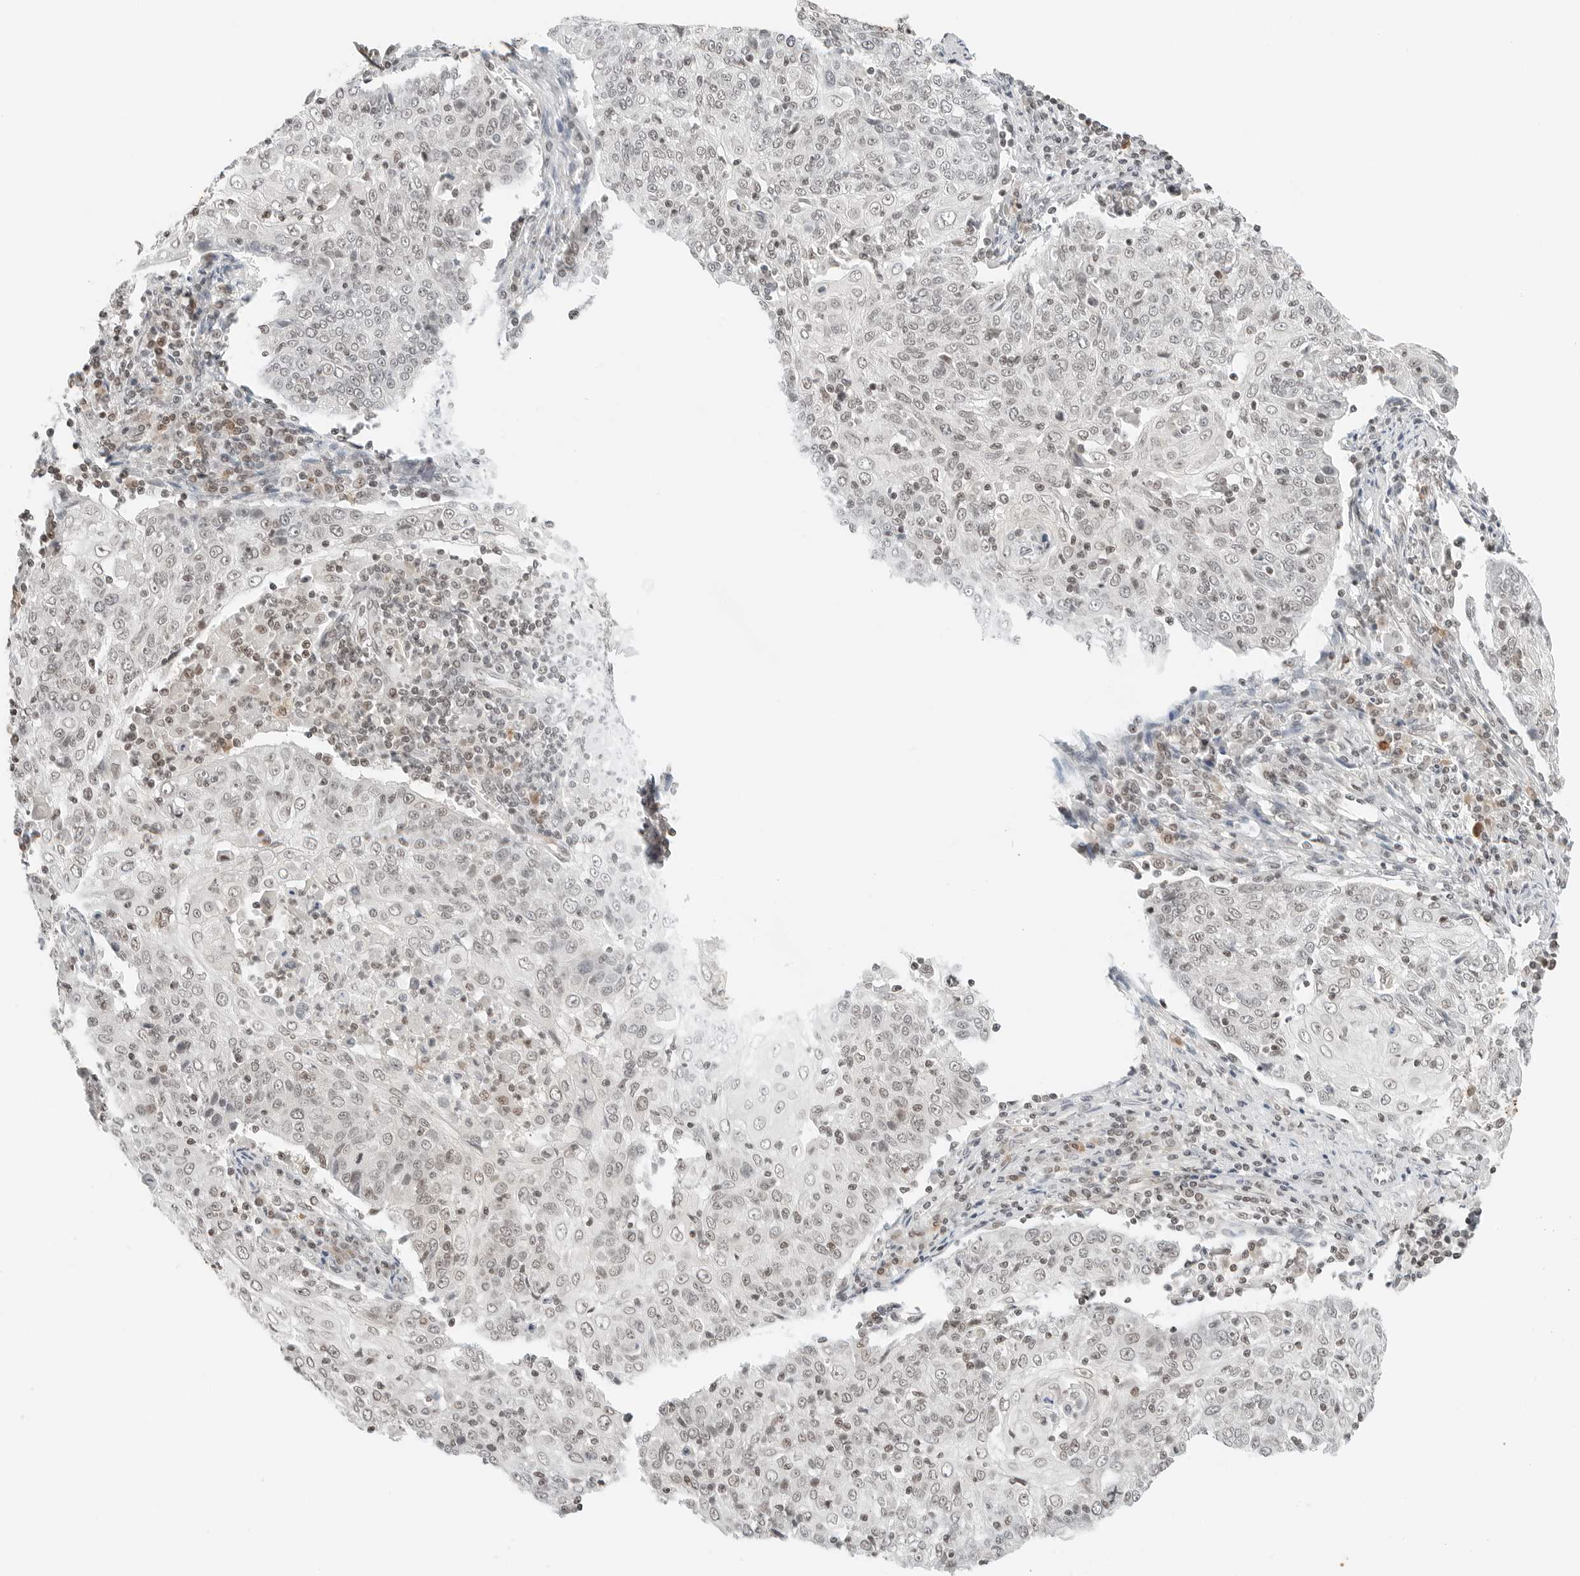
{"staining": {"intensity": "weak", "quantity": "25%-75%", "location": "nuclear"}, "tissue": "cervical cancer", "cell_type": "Tumor cells", "image_type": "cancer", "snomed": [{"axis": "morphology", "description": "Squamous cell carcinoma, NOS"}, {"axis": "topography", "description": "Cervix"}], "caption": "A brown stain highlights weak nuclear staining of a protein in cervical cancer (squamous cell carcinoma) tumor cells. The protein is shown in brown color, while the nuclei are stained blue.", "gene": "CRTC2", "patient": {"sex": "female", "age": 48}}